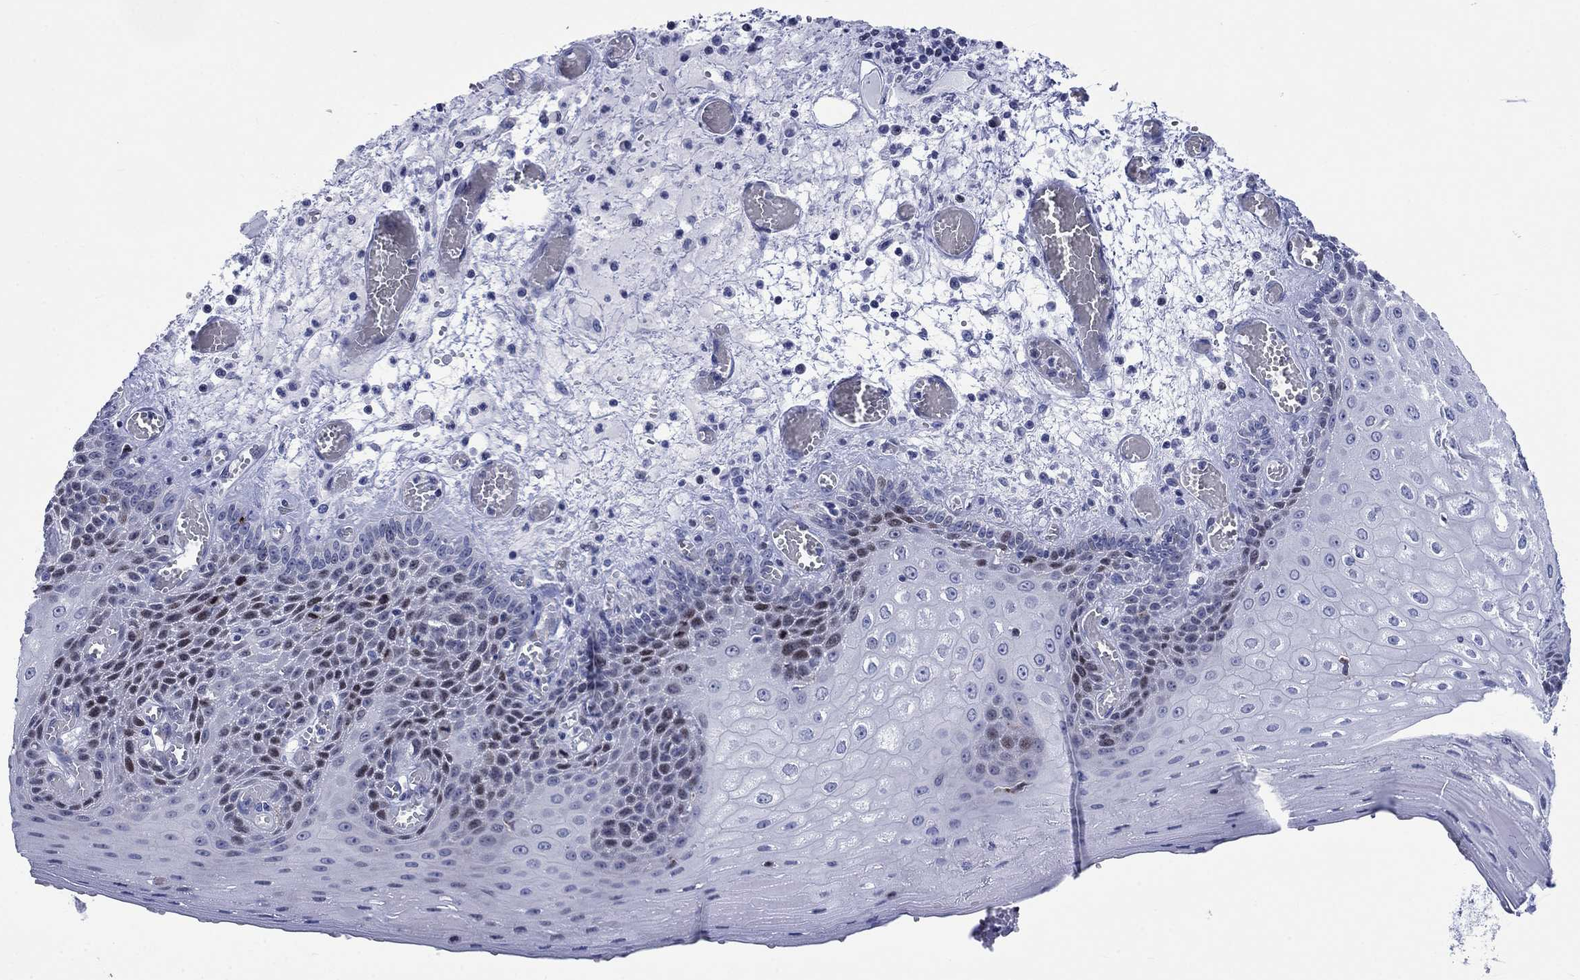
{"staining": {"intensity": "strong", "quantity": "<25%", "location": "nuclear"}, "tissue": "esophagus", "cell_type": "Squamous epithelial cells", "image_type": "normal", "snomed": [{"axis": "morphology", "description": "Normal tissue, NOS"}, {"axis": "topography", "description": "Esophagus"}], "caption": "Immunohistochemistry (DAB (3,3'-diaminobenzidine)) staining of normal human esophagus reveals strong nuclear protein expression in about <25% of squamous epithelial cells.", "gene": "CDCA2", "patient": {"sex": "male", "age": 58}}